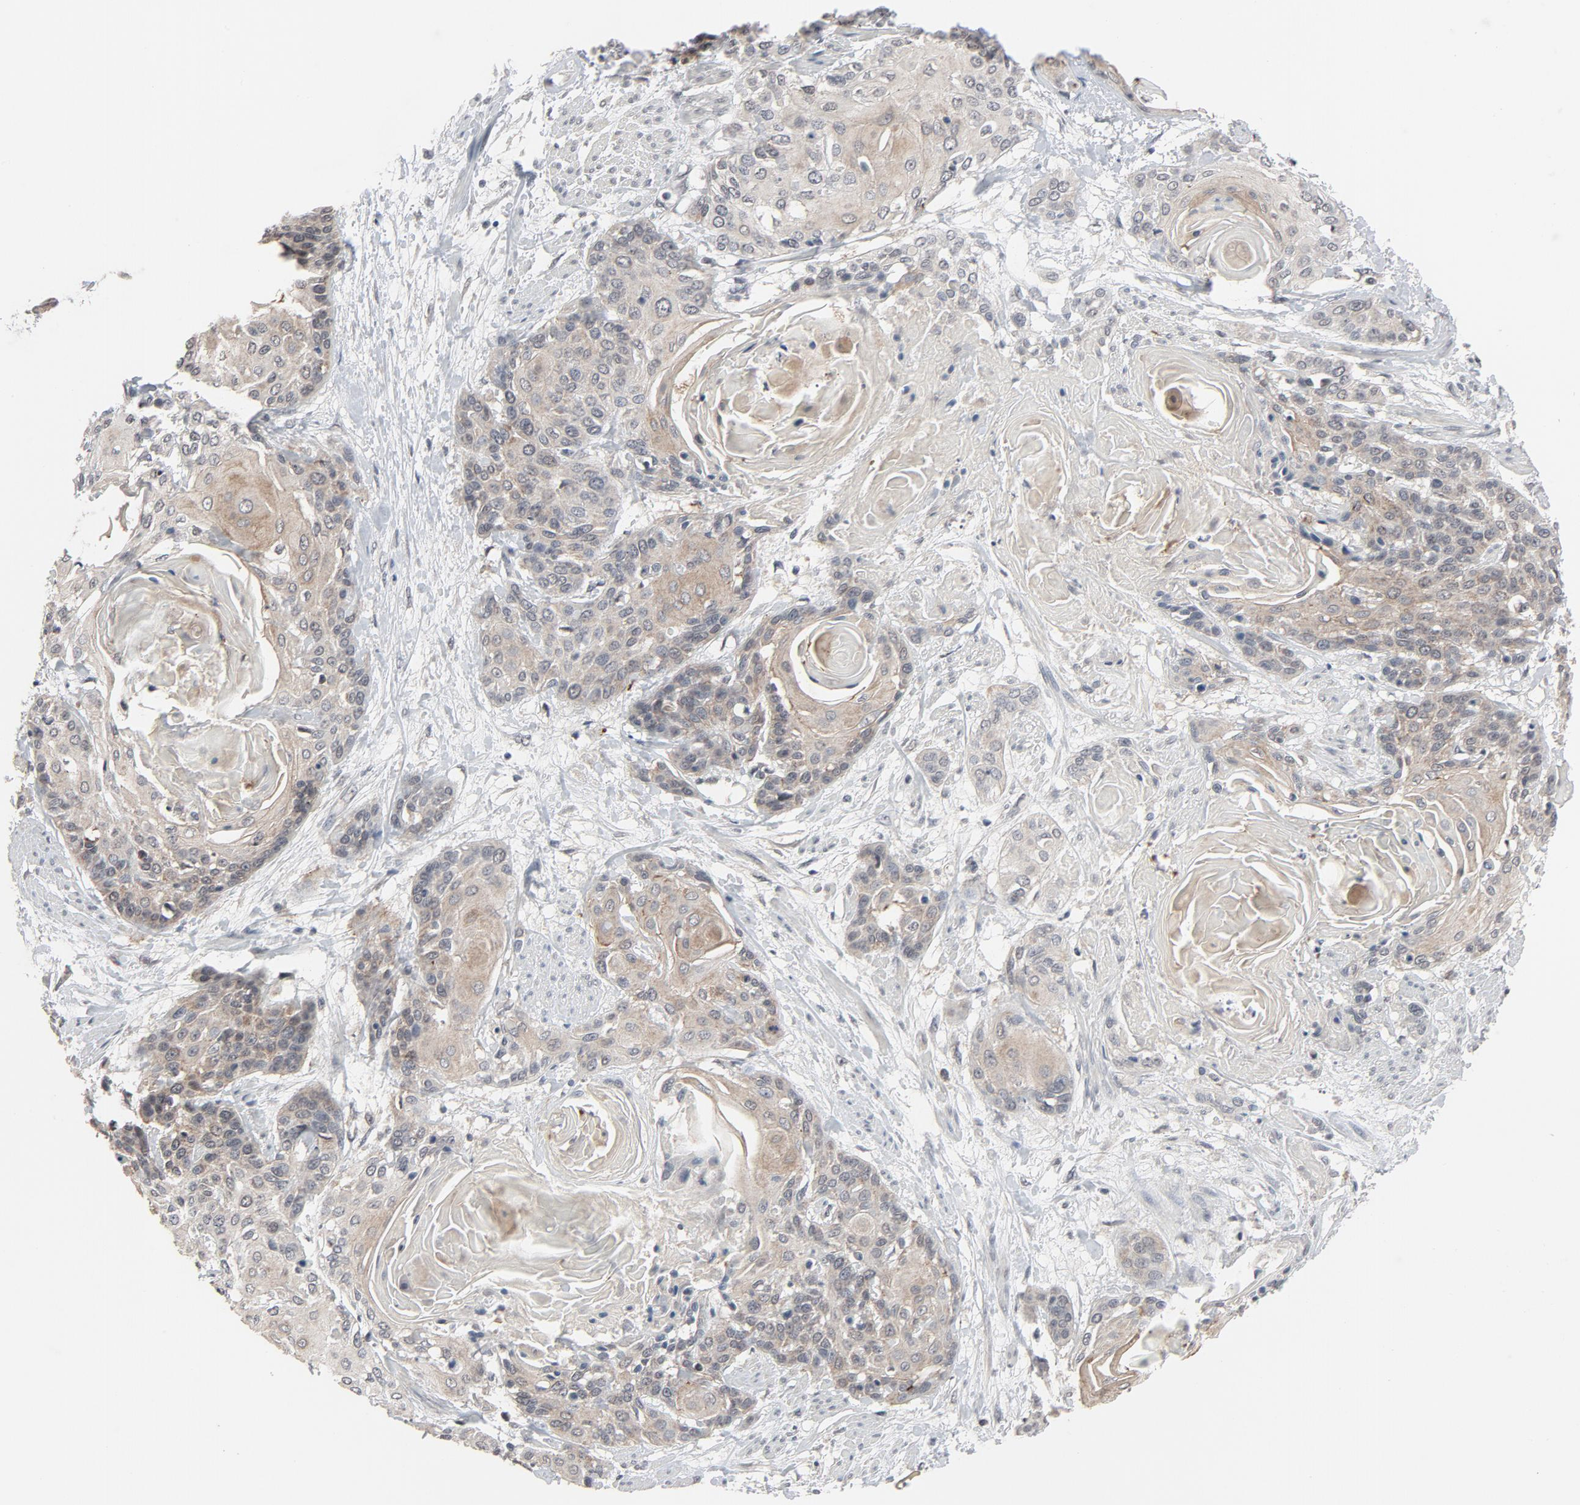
{"staining": {"intensity": "moderate", "quantity": "25%-75%", "location": "cytoplasmic/membranous"}, "tissue": "cervical cancer", "cell_type": "Tumor cells", "image_type": "cancer", "snomed": [{"axis": "morphology", "description": "Squamous cell carcinoma, NOS"}, {"axis": "topography", "description": "Cervix"}], "caption": "Immunohistochemistry of squamous cell carcinoma (cervical) shows medium levels of moderate cytoplasmic/membranous staining in approximately 25%-75% of tumor cells. Nuclei are stained in blue.", "gene": "MT3", "patient": {"sex": "female", "age": 57}}